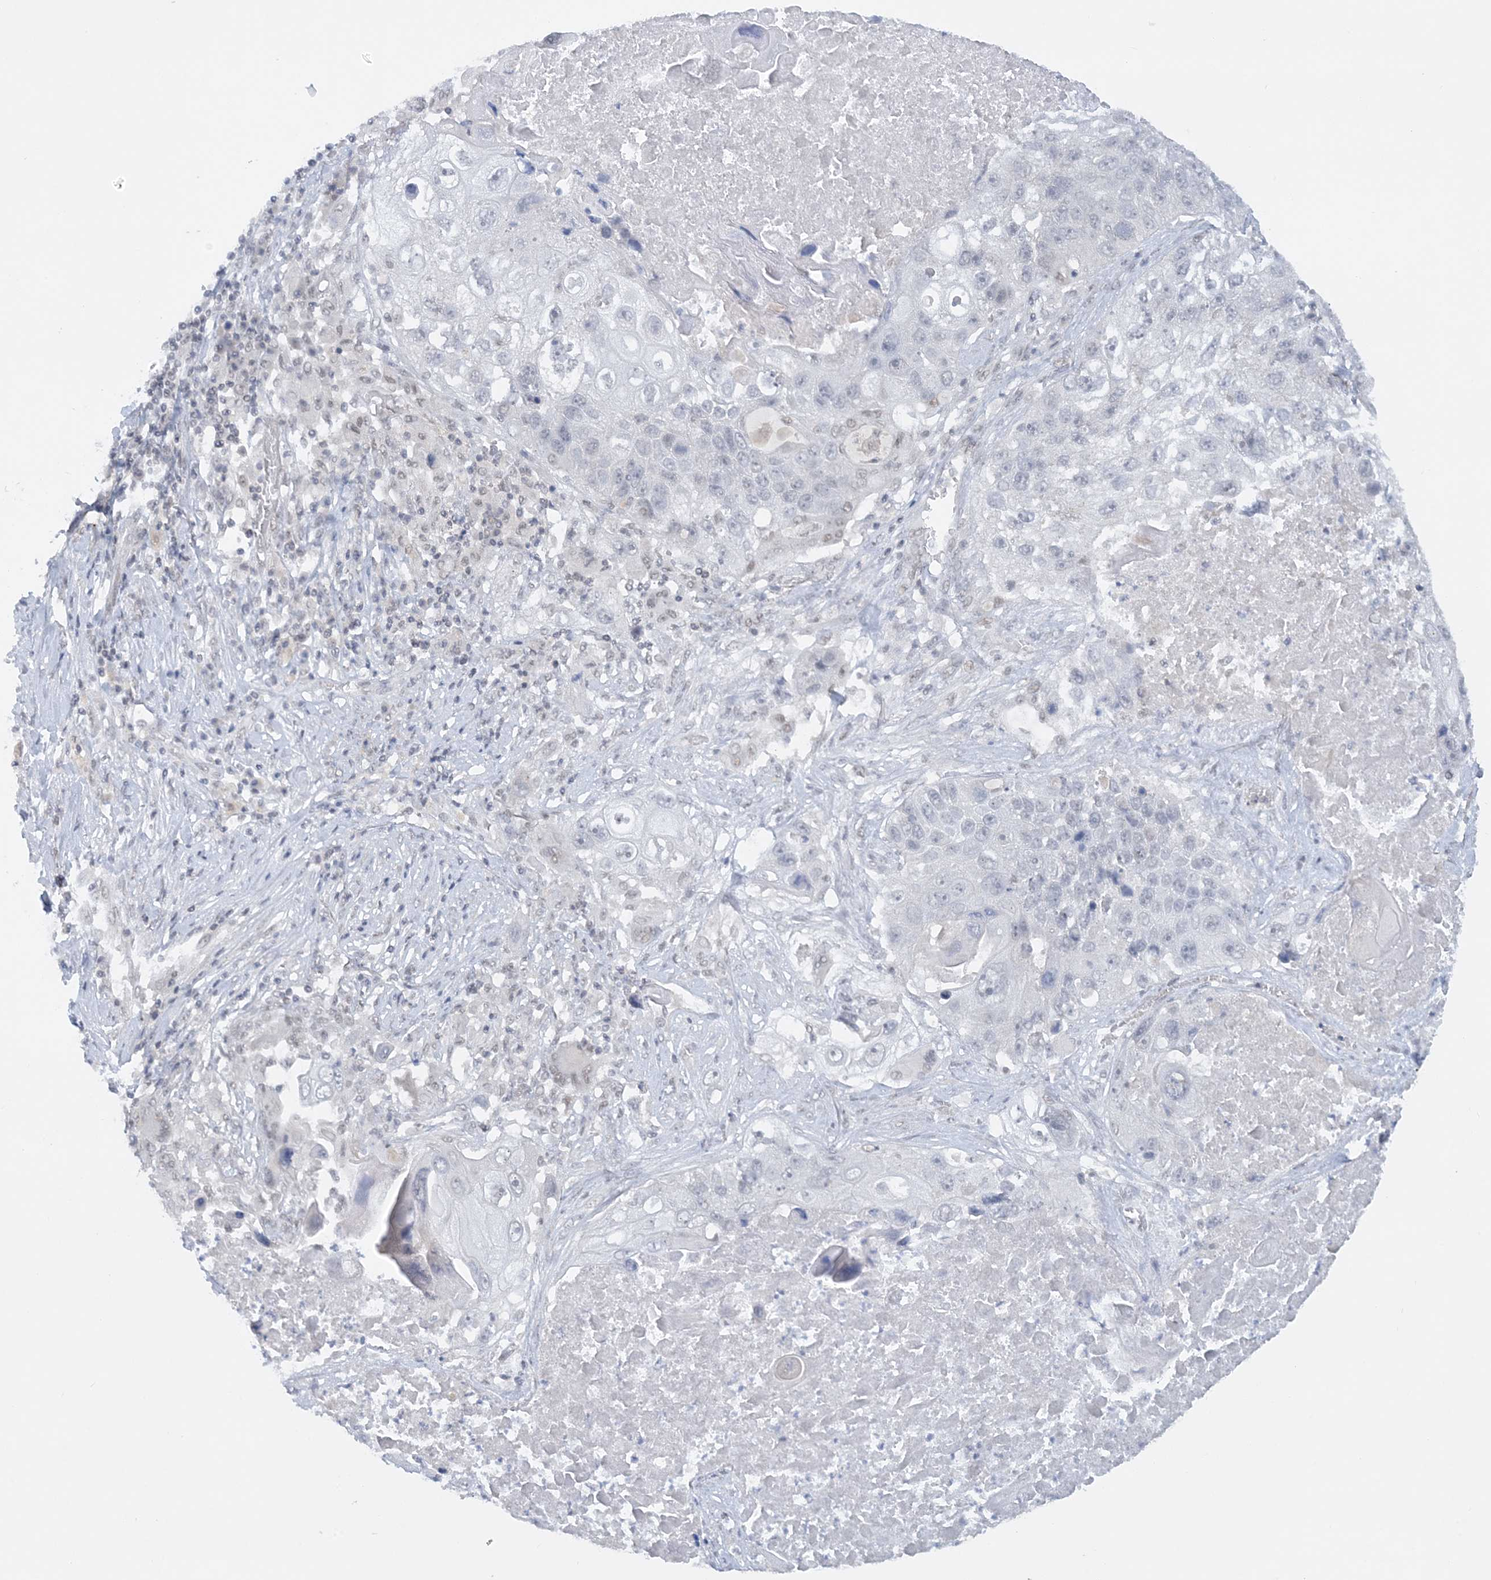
{"staining": {"intensity": "negative", "quantity": "none", "location": "none"}, "tissue": "lung cancer", "cell_type": "Tumor cells", "image_type": "cancer", "snomed": [{"axis": "morphology", "description": "Squamous cell carcinoma, NOS"}, {"axis": "topography", "description": "Lung"}], "caption": "Micrograph shows no protein expression in tumor cells of lung squamous cell carcinoma tissue.", "gene": "KMT2D", "patient": {"sex": "male", "age": 61}}